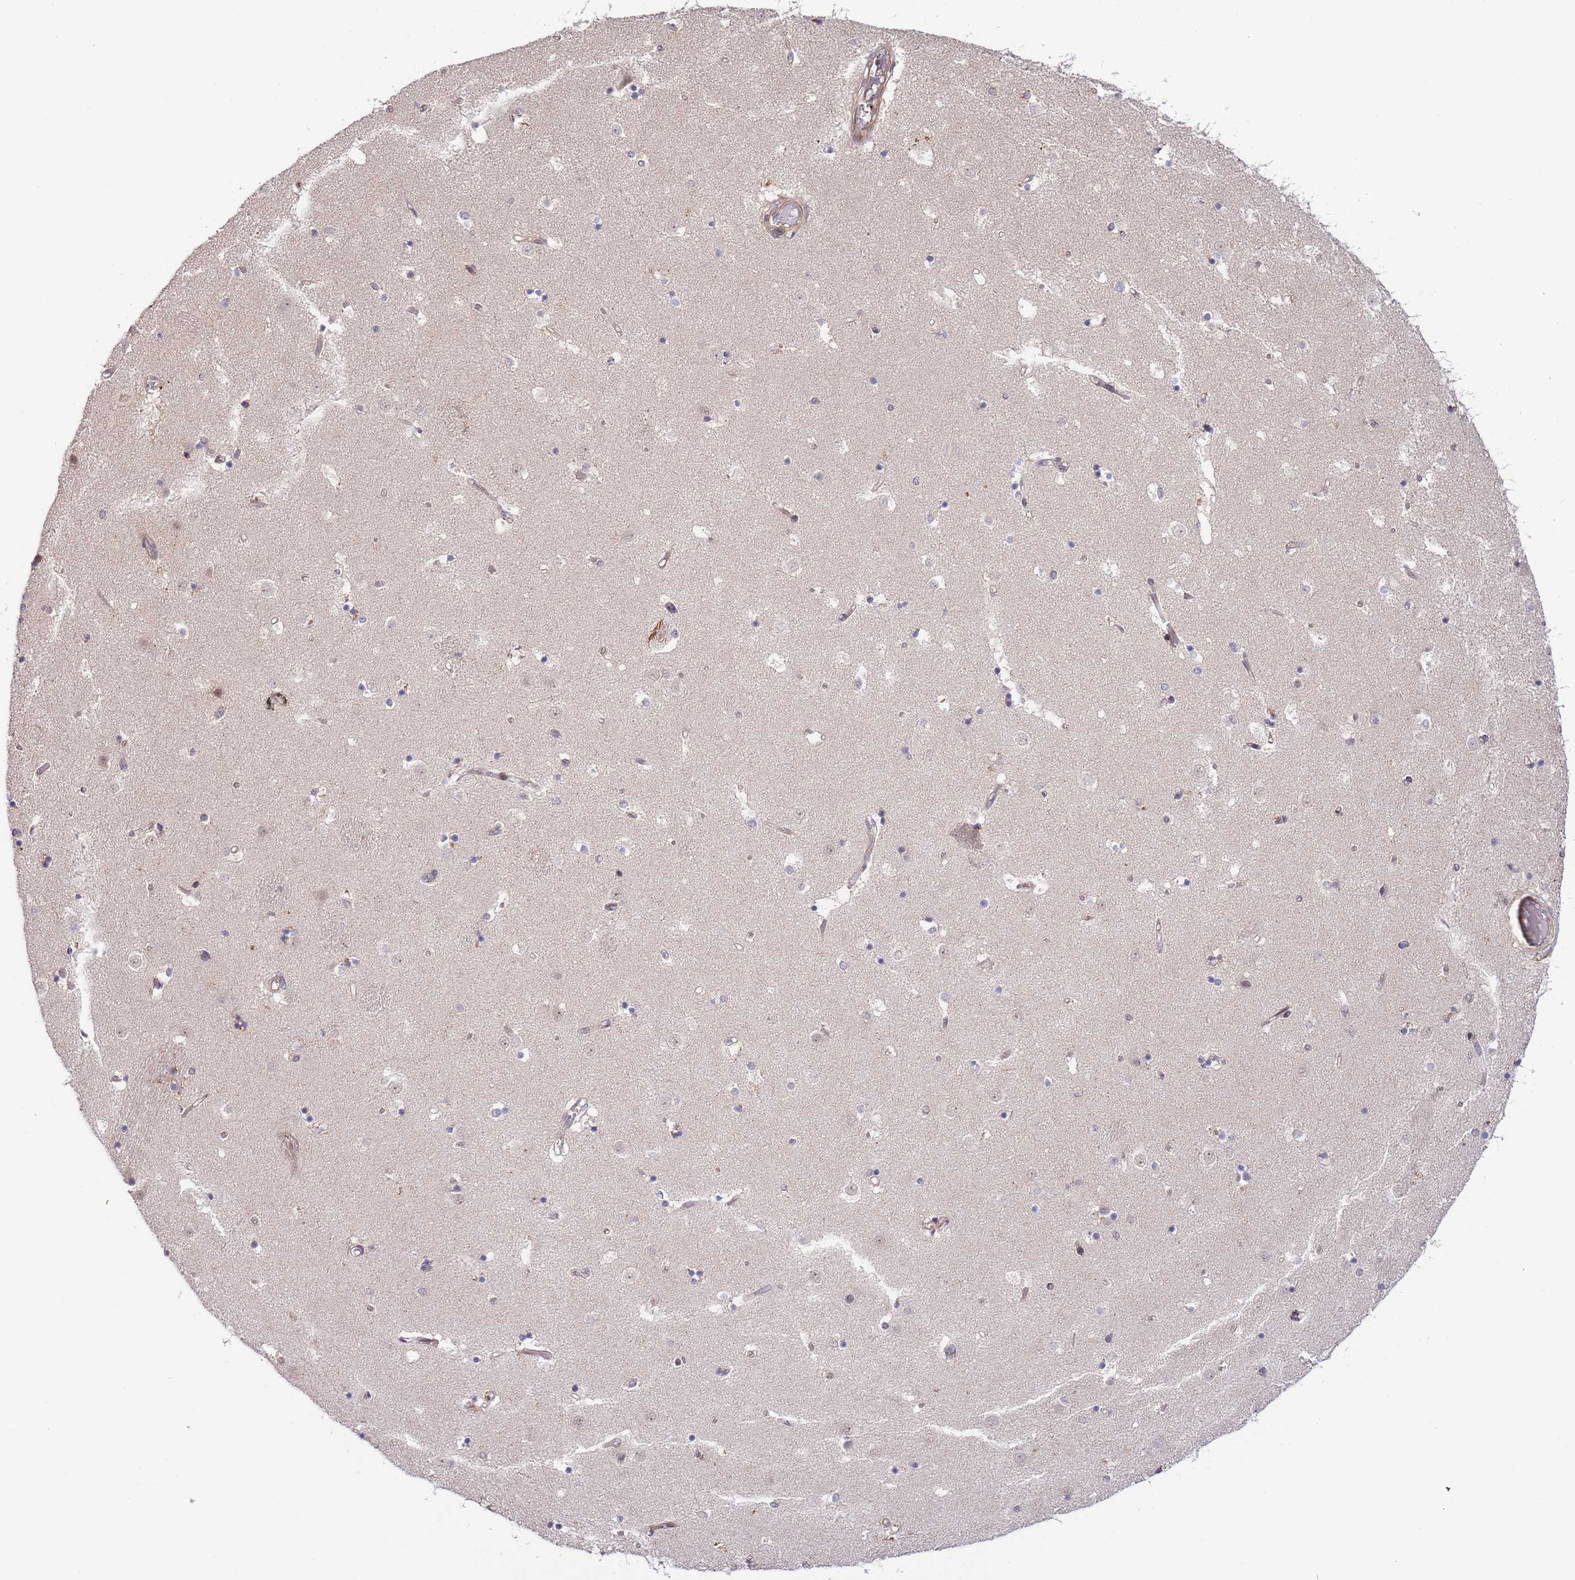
{"staining": {"intensity": "weak", "quantity": "<25%", "location": "cytoplasmic/membranous"}, "tissue": "caudate", "cell_type": "Glial cells", "image_type": "normal", "snomed": [{"axis": "morphology", "description": "Normal tissue, NOS"}, {"axis": "topography", "description": "Lateral ventricle wall"}], "caption": "Immunohistochemistry (IHC) image of unremarkable caudate: human caudate stained with DAB (3,3'-diaminobenzidine) displays no significant protein staining in glial cells.", "gene": "PRR16", "patient": {"sex": "female", "age": 52}}